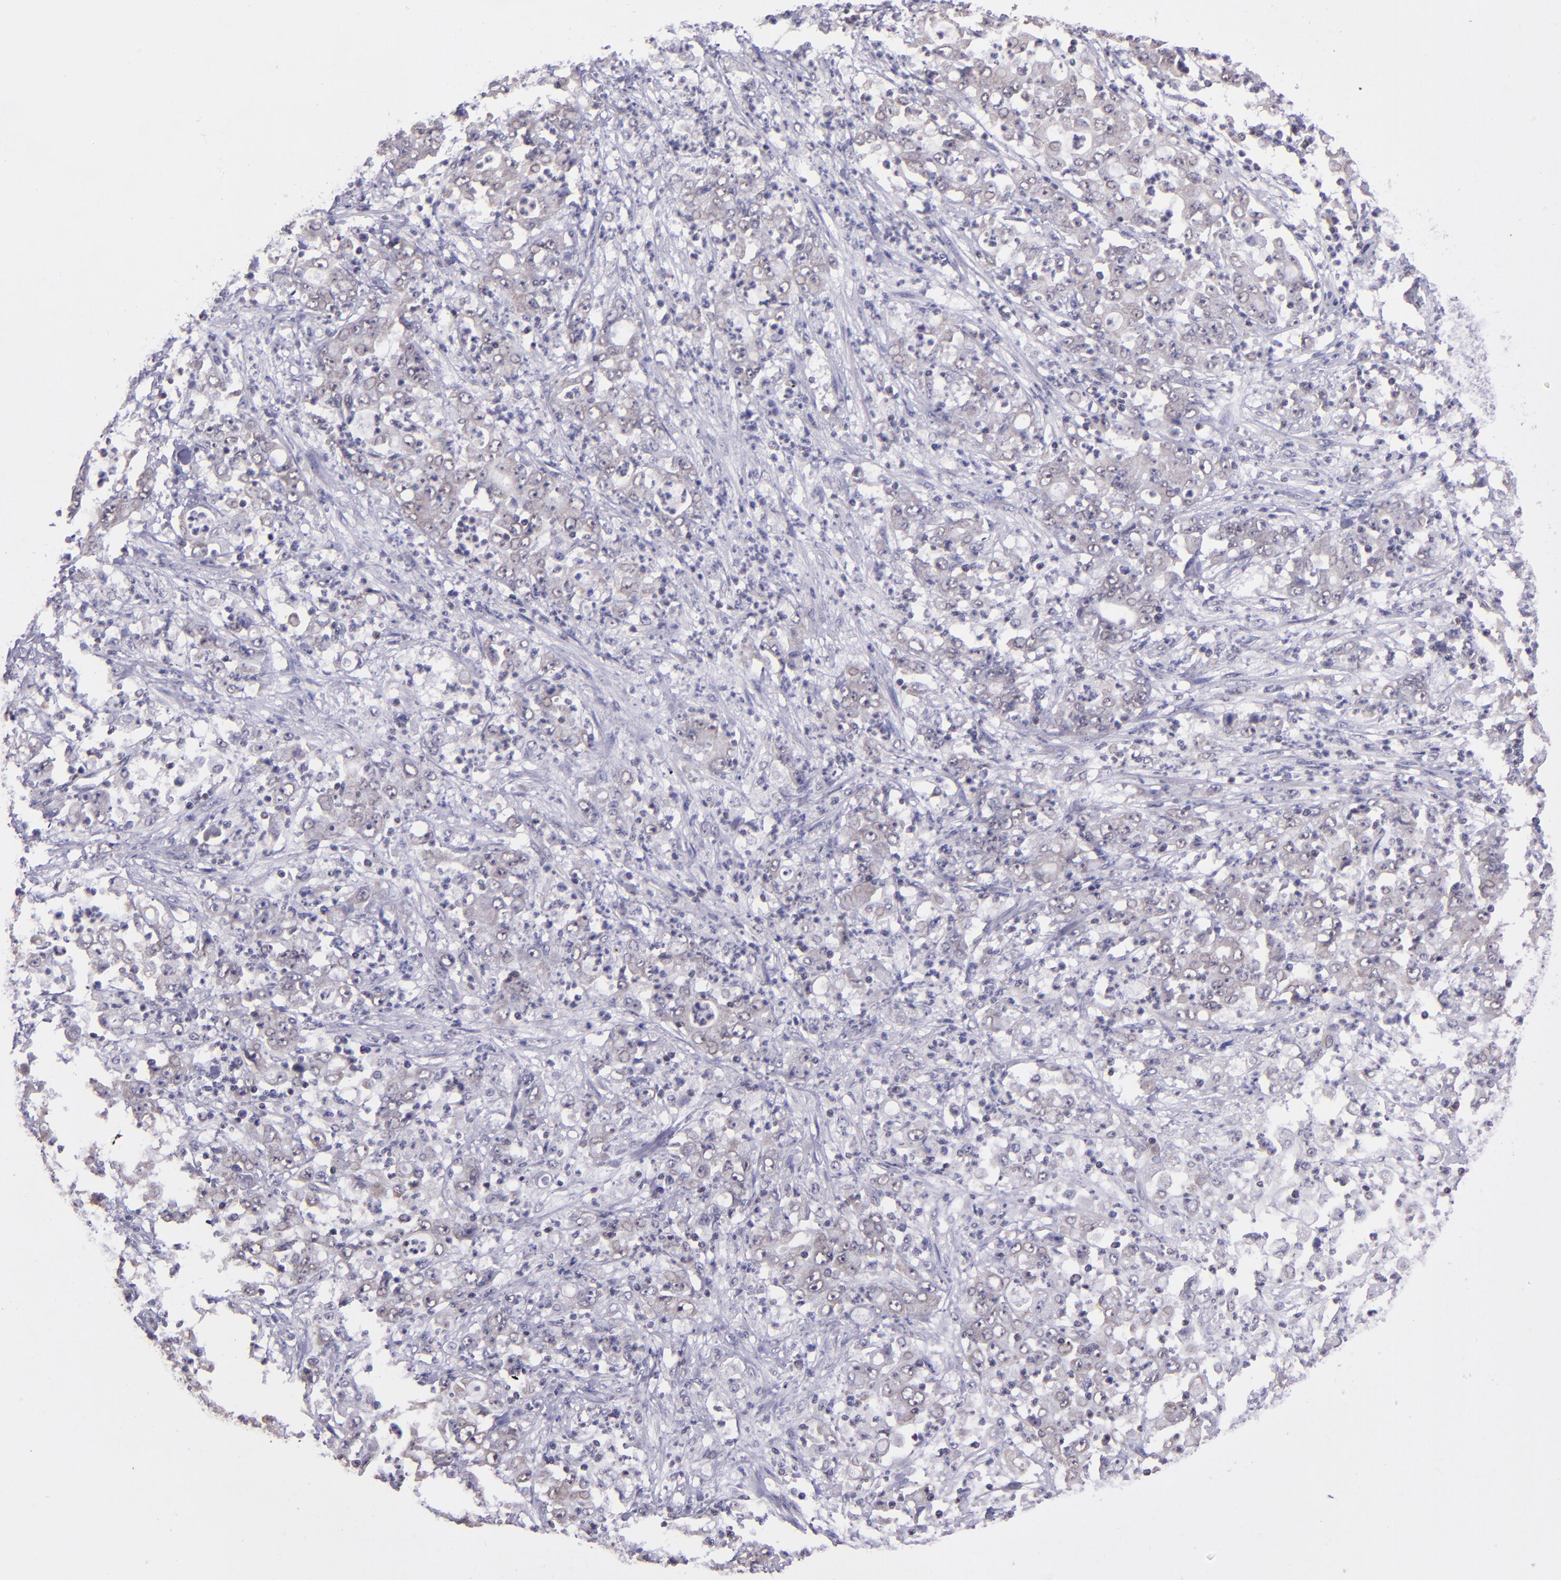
{"staining": {"intensity": "weak", "quantity": "<25%", "location": "cytoplasmic/membranous"}, "tissue": "stomach cancer", "cell_type": "Tumor cells", "image_type": "cancer", "snomed": [{"axis": "morphology", "description": "Adenocarcinoma, NOS"}, {"axis": "topography", "description": "Stomach, lower"}], "caption": "Human stomach cancer stained for a protein using IHC demonstrates no positivity in tumor cells.", "gene": "ELF1", "patient": {"sex": "female", "age": 71}}